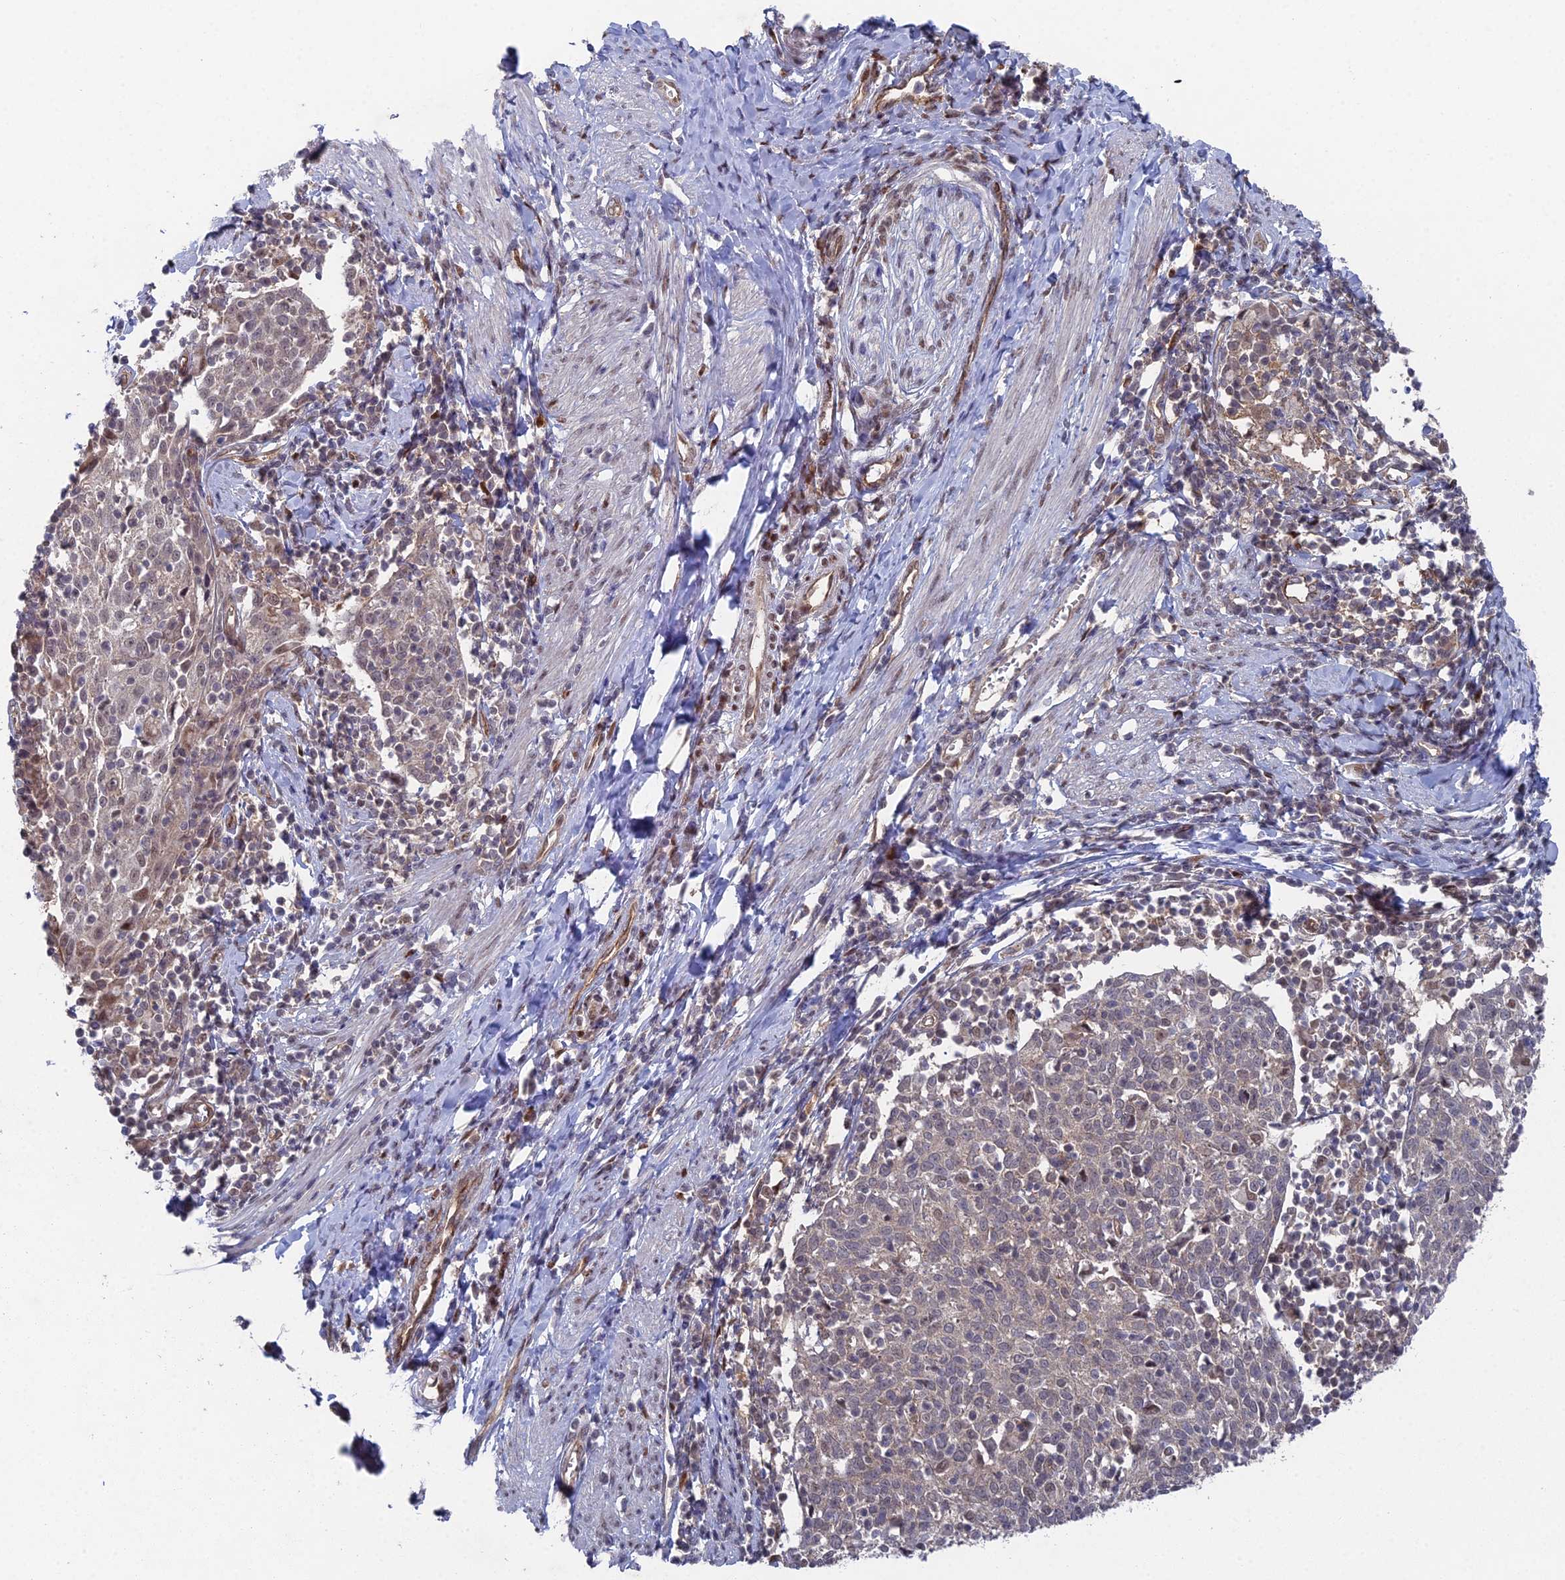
{"staining": {"intensity": "negative", "quantity": "none", "location": "none"}, "tissue": "cervical cancer", "cell_type": "Tumor cells", "image_type": "cancer", "snomed": [{"axis": "morphology", "description": "Squamous cell carcinoma, NOS"}, {"axis": "topography", "description": "Cervix"}], "caption": "Immunohistochemistry histopathology image of human cervical cancer stained for a protein (brown), which reveals no positivity in tumor cells.", "gene": "UNC5D", "patient": {"sex": "female", "age": 52}}